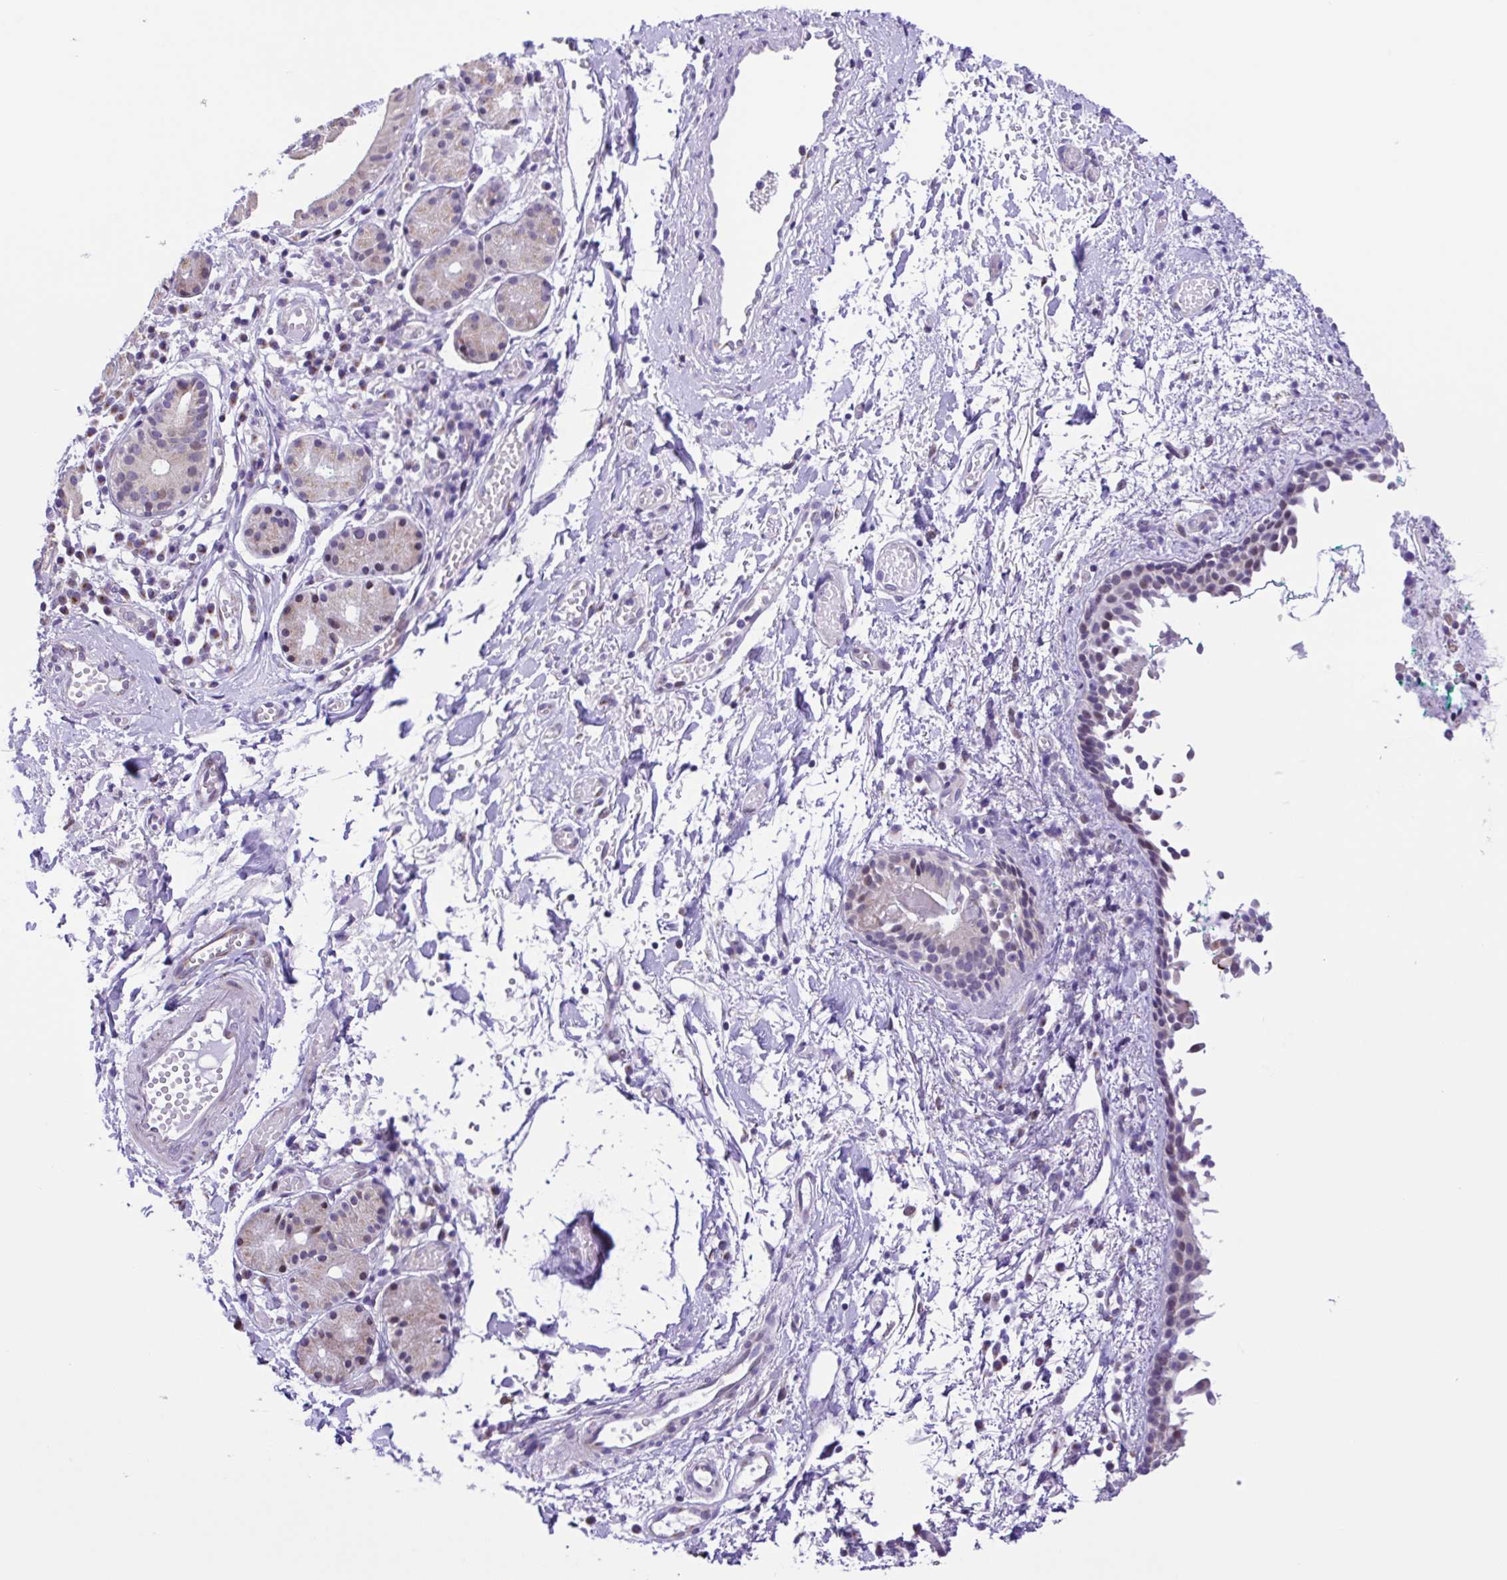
{"staining": {"intensity": "moderate", "quantity": "<25%", "location": "cytoplasmic/membranous"}, "tissue": "nasopharynx", "cell_type": "Respiratory epithelial cells", "image_type": "normal", "snomed": [{"axis": "morphology", "description": "Normal tissue, NOS"}, {"axis": "morphology", "description": "Basal cell carcinoma"}, {"axis": "topography", "description": "Cartilage tissue"}, {"axis": "topography", "description": "Nasopharynx"}, {"axis": "topography", "description": "Oral tissue"}], "caption": "DAB (3,3'-diaminobenzidine) immunohistochemical staining of normal nasopharynx shows moderate cytoplasmic/membranous protein expression in about <25% of respiratory epithelial cells.", "gene": "ENSG00000286022", "patient": {"sex": "female", "age": 77}}